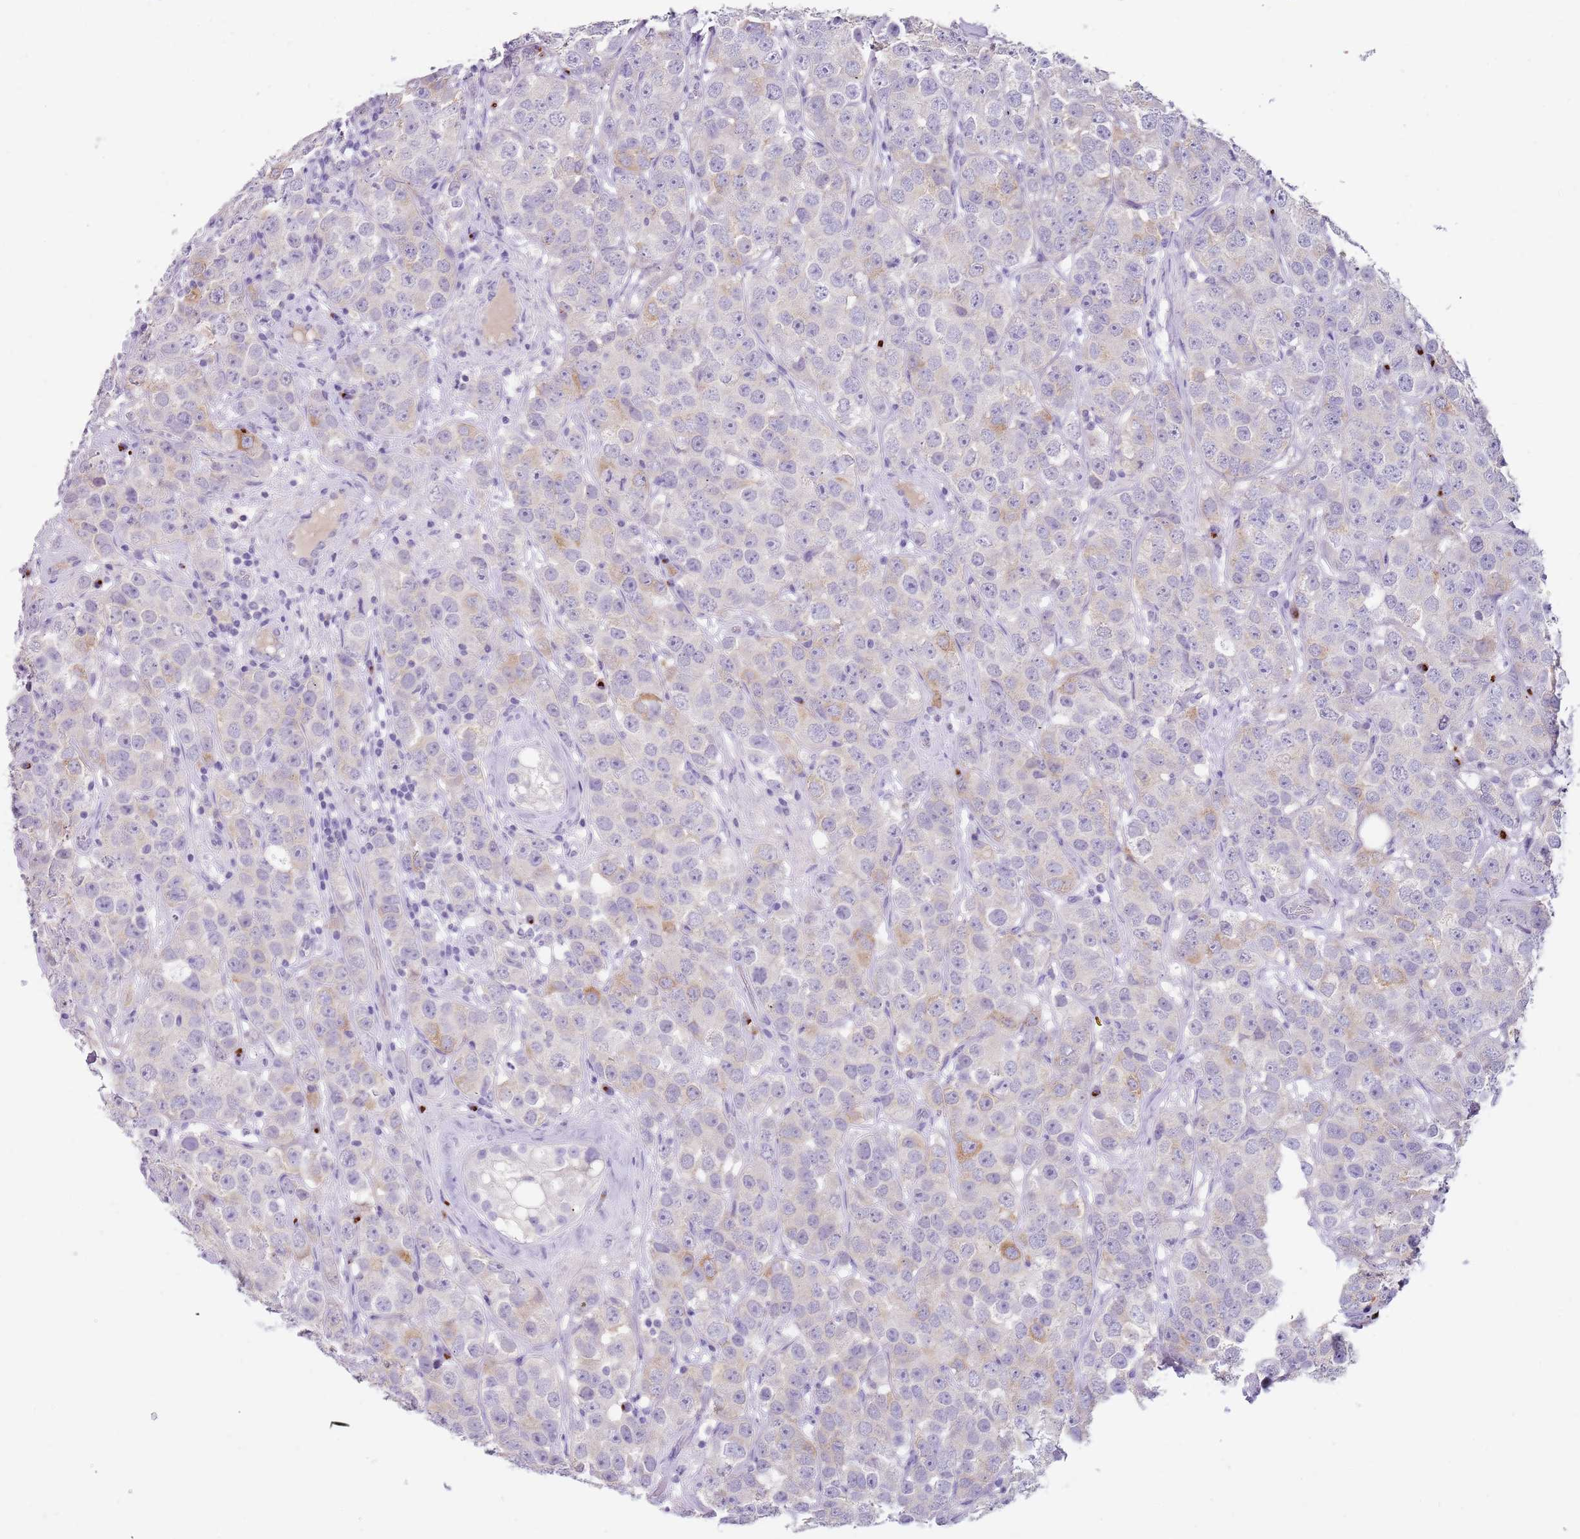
{"staining": {"intensity": "moderate", "quantity": "<25%", "location": "cytoplasmic/membranous"}, "tissue": "testis cancer", "cell_type": "Tumor cells", "image_type": "cancer", "snomed": [{"axis": "morphology", "description": "Seminoma, NOS"}, {"axis": "topography", "description": "Testis"}], "caption": "Protein expression analysis of human seminoma (testis) reveals moderate cytoplasmic/membranous expression in about <25% of tumor cells.", "gene": "C2CD3", "patient": {"sex": "male", "age": 28}}